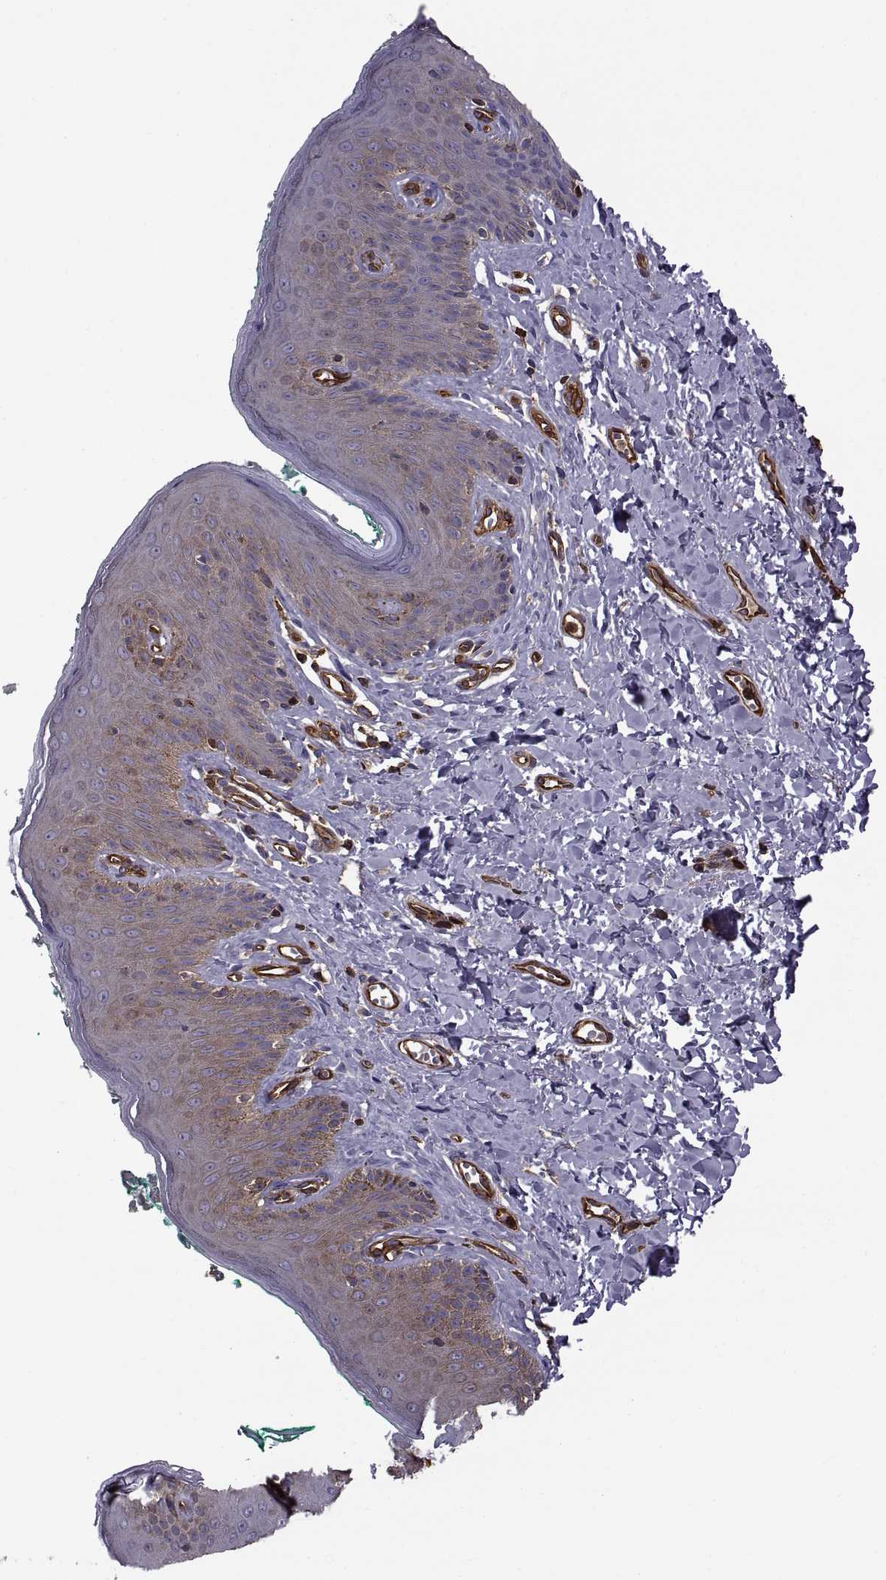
{"staining": {"intensity": "moderate", "quantity": "25%-75%", "location": "cytoplasmic/membranous"}, "tissue": "skin", "cell_type": "Epidermal cells", "image_type": "normal", "snomed": [{"axis": "morphology", "description": "Normal tissue, NOS"}, {"axis": "topography", "description": "Vulva"}], "caption": "Unremarkable skin exhibits moderate cytoplasmic/membranous staining in about 25%-75% of epidermal cells.", "gene": "MYH9", "patient": {"sex": "female", "age": 66}}